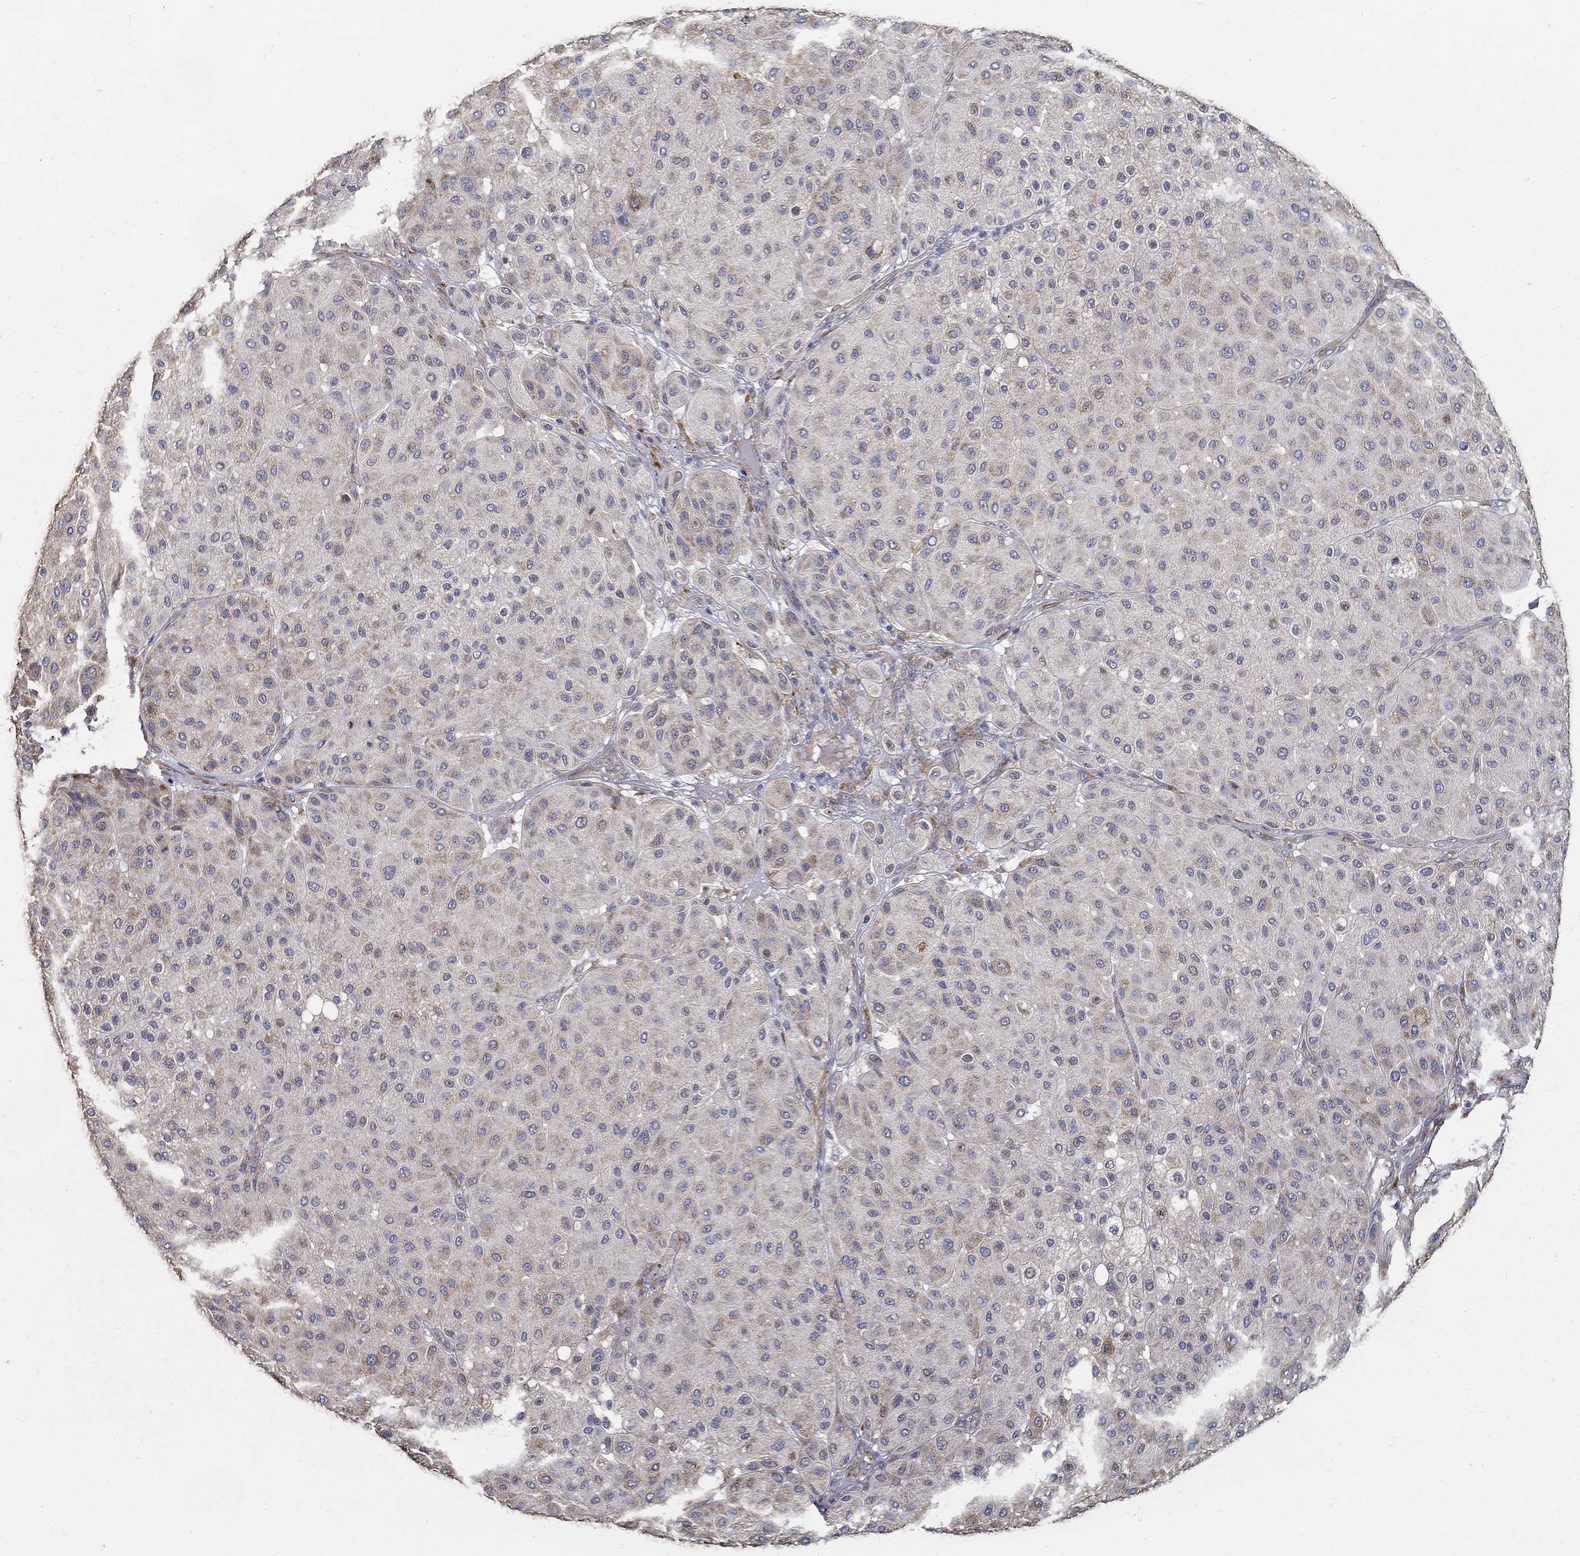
{"staining": {"intensity": "weak", "quantity": "25%-75%", "location": "cytoplasmic/membranous"}, "tissue": "melanoma", "cell_type": "Tumor cells", "image_type": "cancer", "snomed": [{"axis": "morphology", "description": "Malignant melanoma, Metastatic site"}, {"axis": "topography", "description": "Smooth muscle"}], "caption": "Human melanoma stained with a protein marker displays weak staining in tumor cells.", "gene": "EMILIN3", "patient": {"sex": "male", "age": 41}}